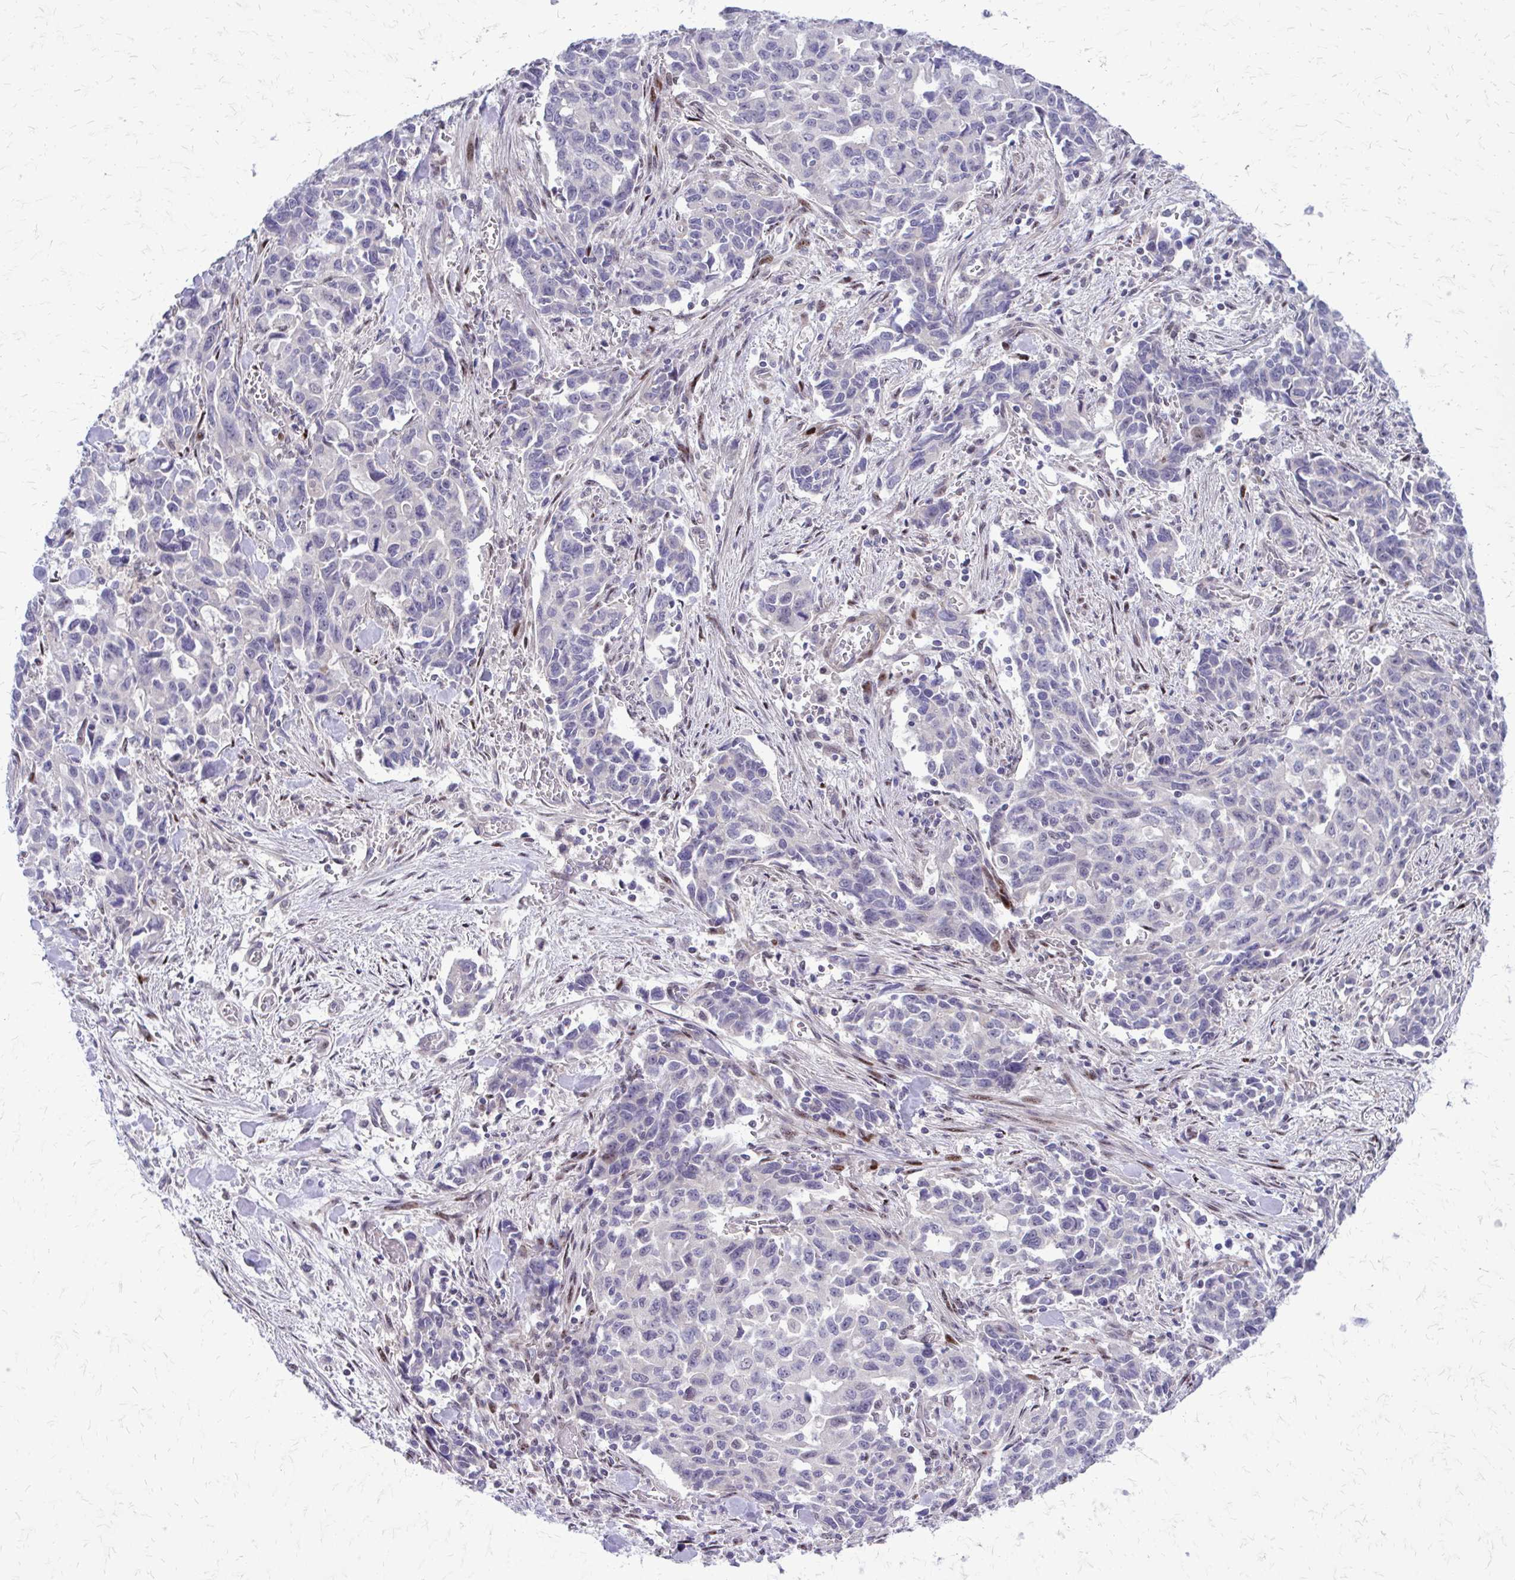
{"staining": {"intensity": "negative", "quantity": "none", "location": "none"}, "tissue": "stomach cancer", "cell_type": "Tumor cells", "image_type": "cancer", "snomed": [{"axis": "morphology", "description": "Adenocarcinoma, NOS"}, {"axis": "topography", "description": "Stomach, upper"}], "caption": "An image of human stomach cancer (adenocarcinoma) is negative for staining in tumor cells.", "gene": "PPDPFL", "patient": {"sex": "male", "age": 85}}